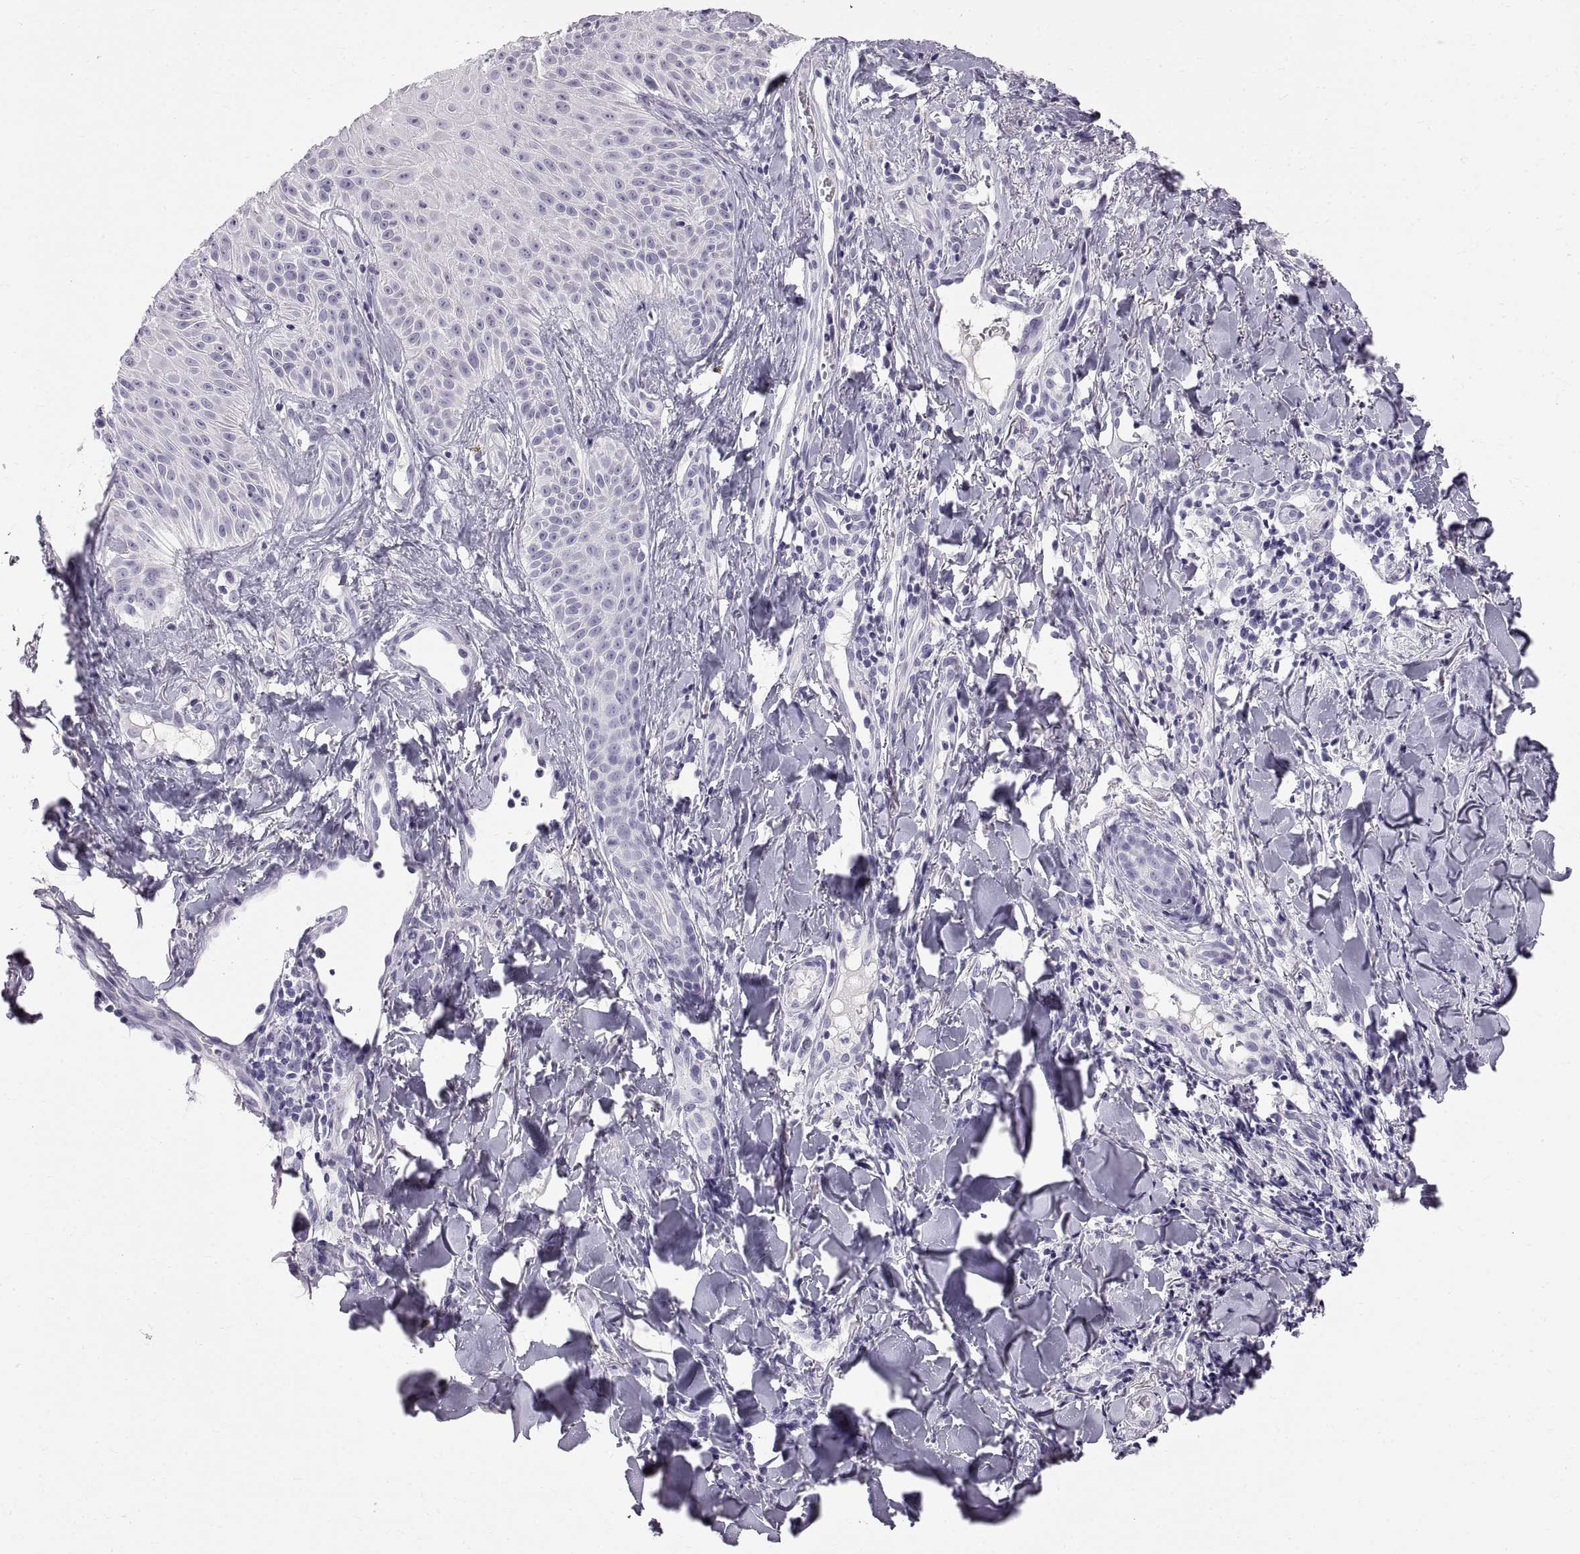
{"staining": {"intensity": "negative", "quantity": "none", "location": "none"}, "tissue": "melanoma", "cell_type": "Tumor cells", "image_type": "cancer", "snomed": [{"axis": "morphology", "description": "Malignant melanoma, NOS"}, {"axis": "topography", "description": "Skin"}], "caption": "High magnification brightfield microscopy of malignant melanoma stained with DAB (3,3'-diaminobenzidine) (brown) and counterstained with hematoxylin (blue): tumor cells show no significant positivity.", "gene": "WFDC8", "patient": {"sex": "male", "age": 67}}